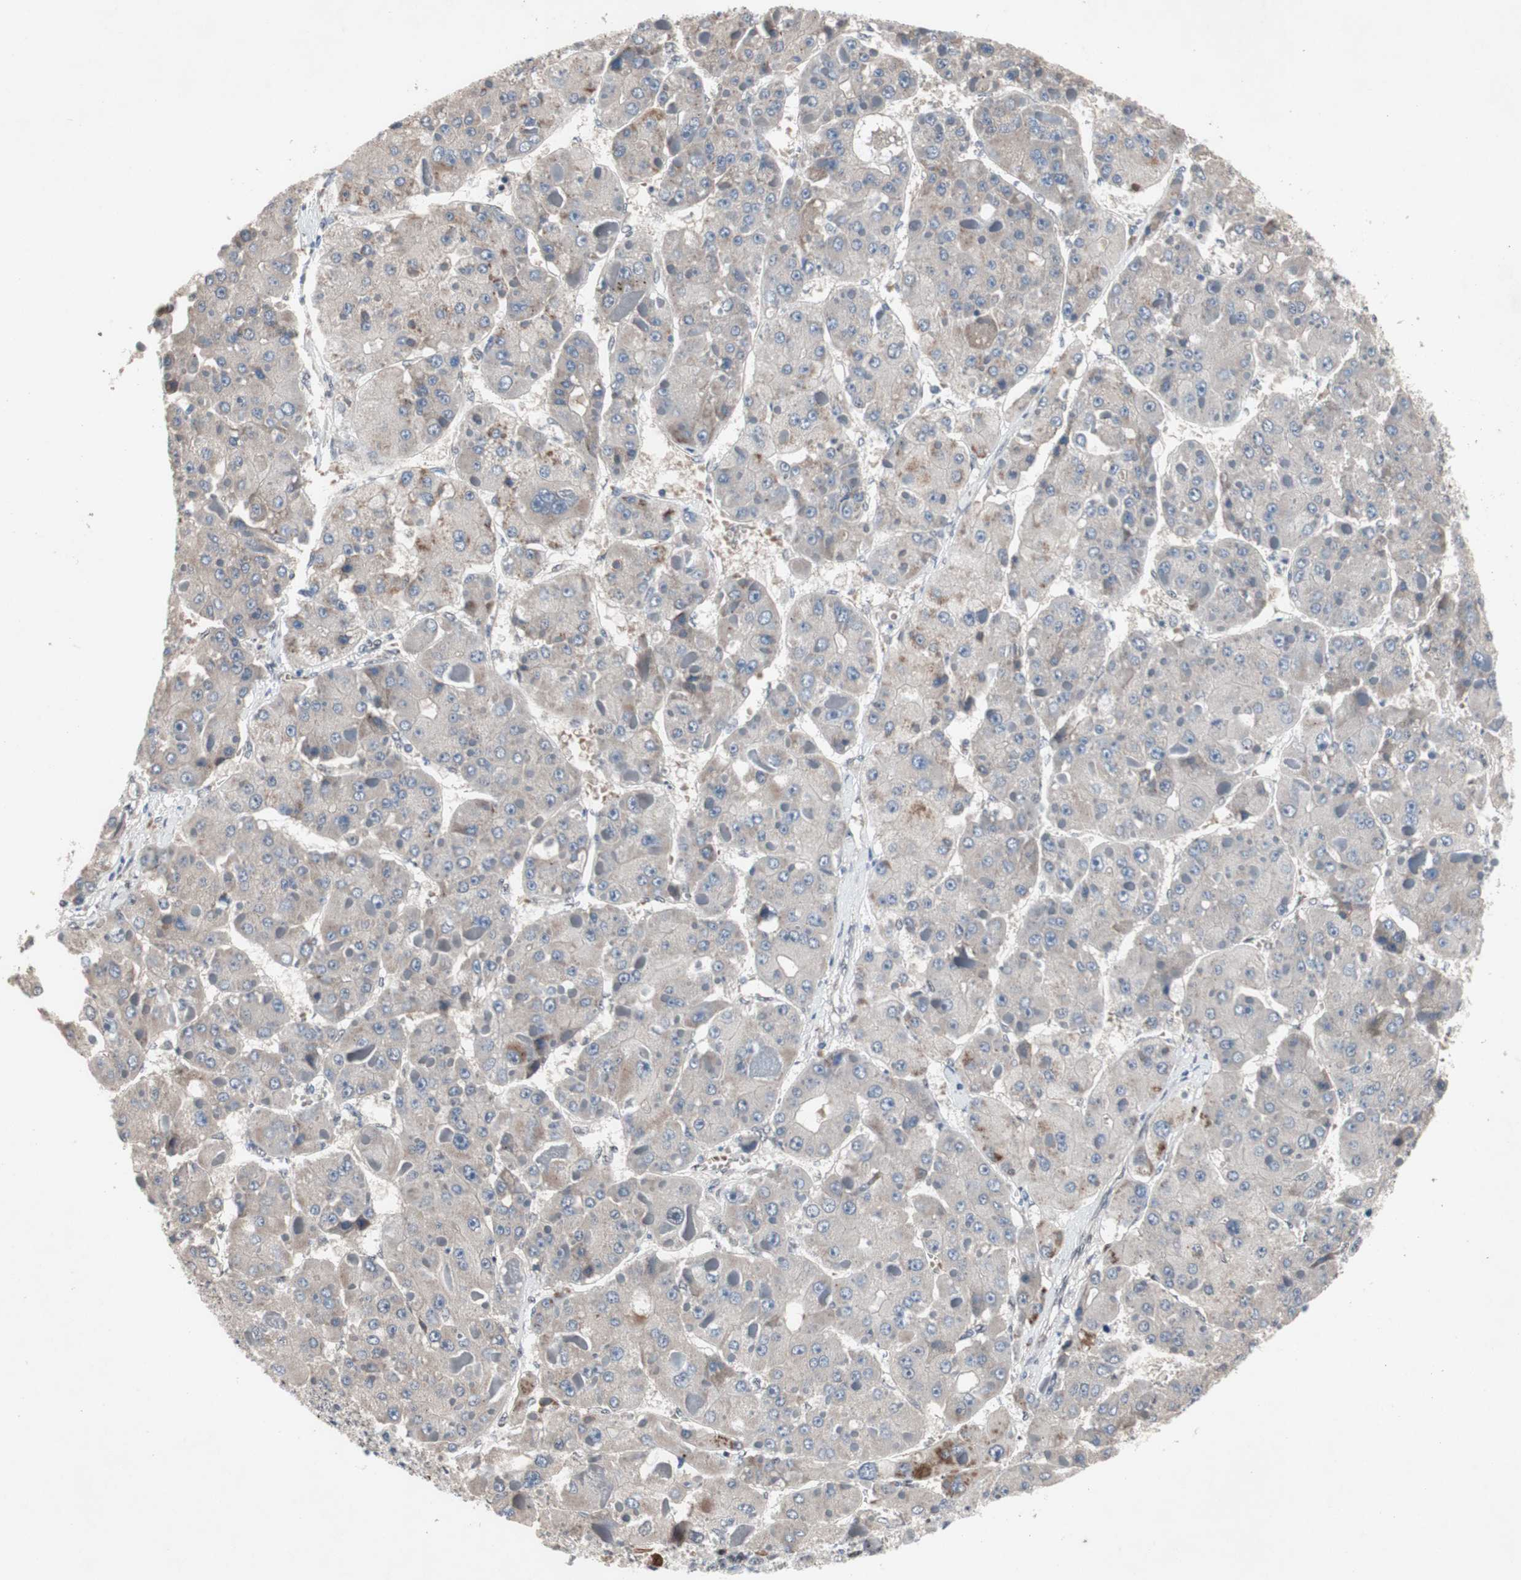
{"staining": {"intensity": "weak", "quantity": "<25%", "location": "cytoplasmic/membranous"}, "tissue": "liver cancer", "cell_type": "Tumor cells", "image_type": "cancer", "snomed": [{"axis": "morphology", "description": "Carcinoma, Hepatocellular, NOS"}, {"axis": "topography", "description": "Liver"}], "caption": "Liver hepatocellular carcinoma was stained to show a protein in brown. There is no significant staining in tumor cells. Brightfield microscopy of immunohistochemistry stained with DAB (3,3'-diaminobenzidine) (brown) and hematoxylin (blue), captured at high magnification.", "gene": "SOX7", "patient": {"sex": "female", "age": 73}}